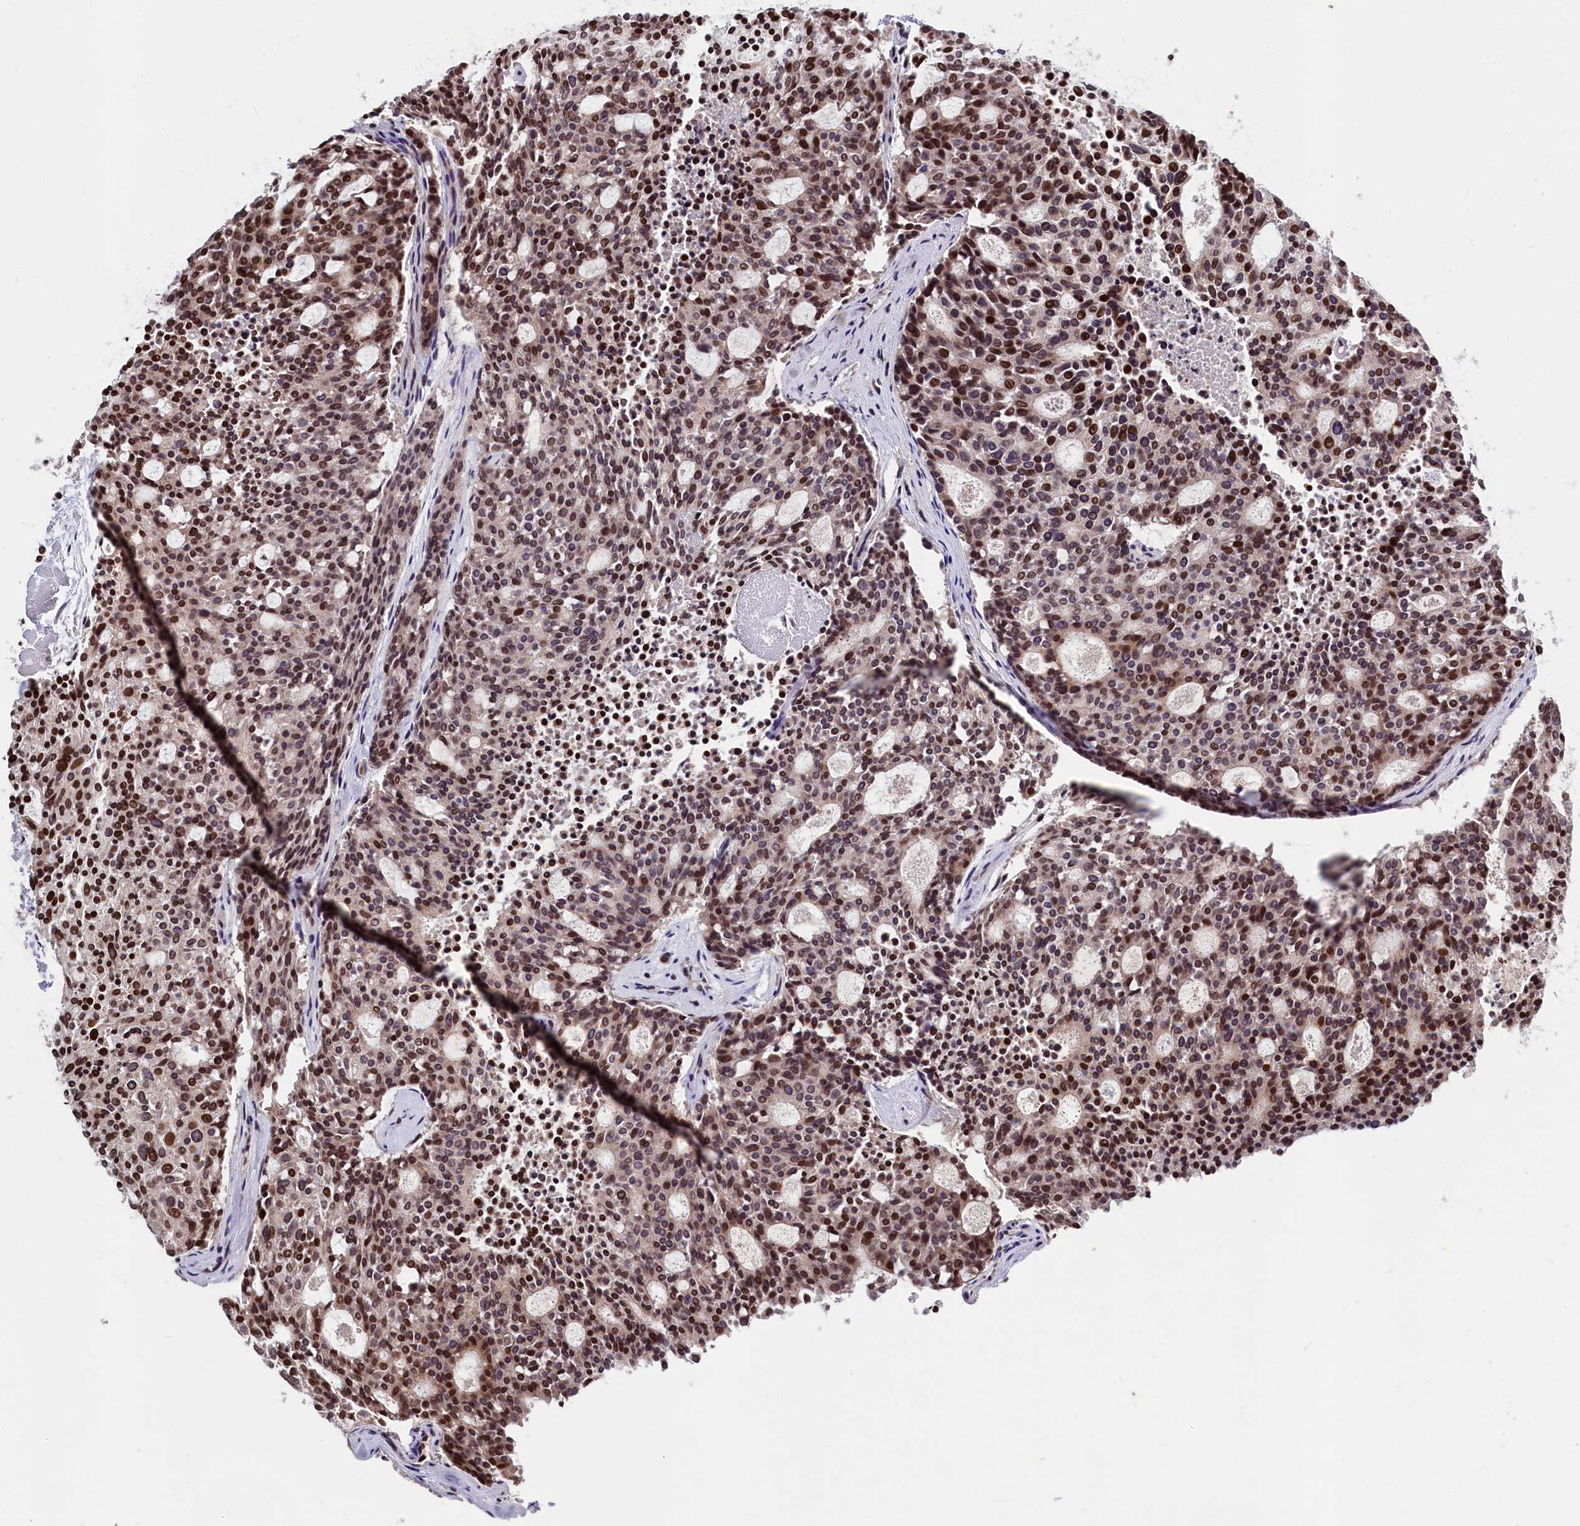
{"staining": {"intensity": "moderate", "quantity": ">75%", "location": "nuclear"}, "tissue": "carcinoid", "cell_type": "Tumor cells", "image_type": "cancer", "snomed": [{"axis": "morphology", "description": "Carcinoid, malignant, NOS"}, {"axis": "topography", "description": "Pancreas"}], "caption": "Human carcinoid stained with a brown dye reveals moderate nuclear positive staining in about >75% of tumor cells.", "gene": "FAM217B", "patient": {"sex": "female", "age": 54}}